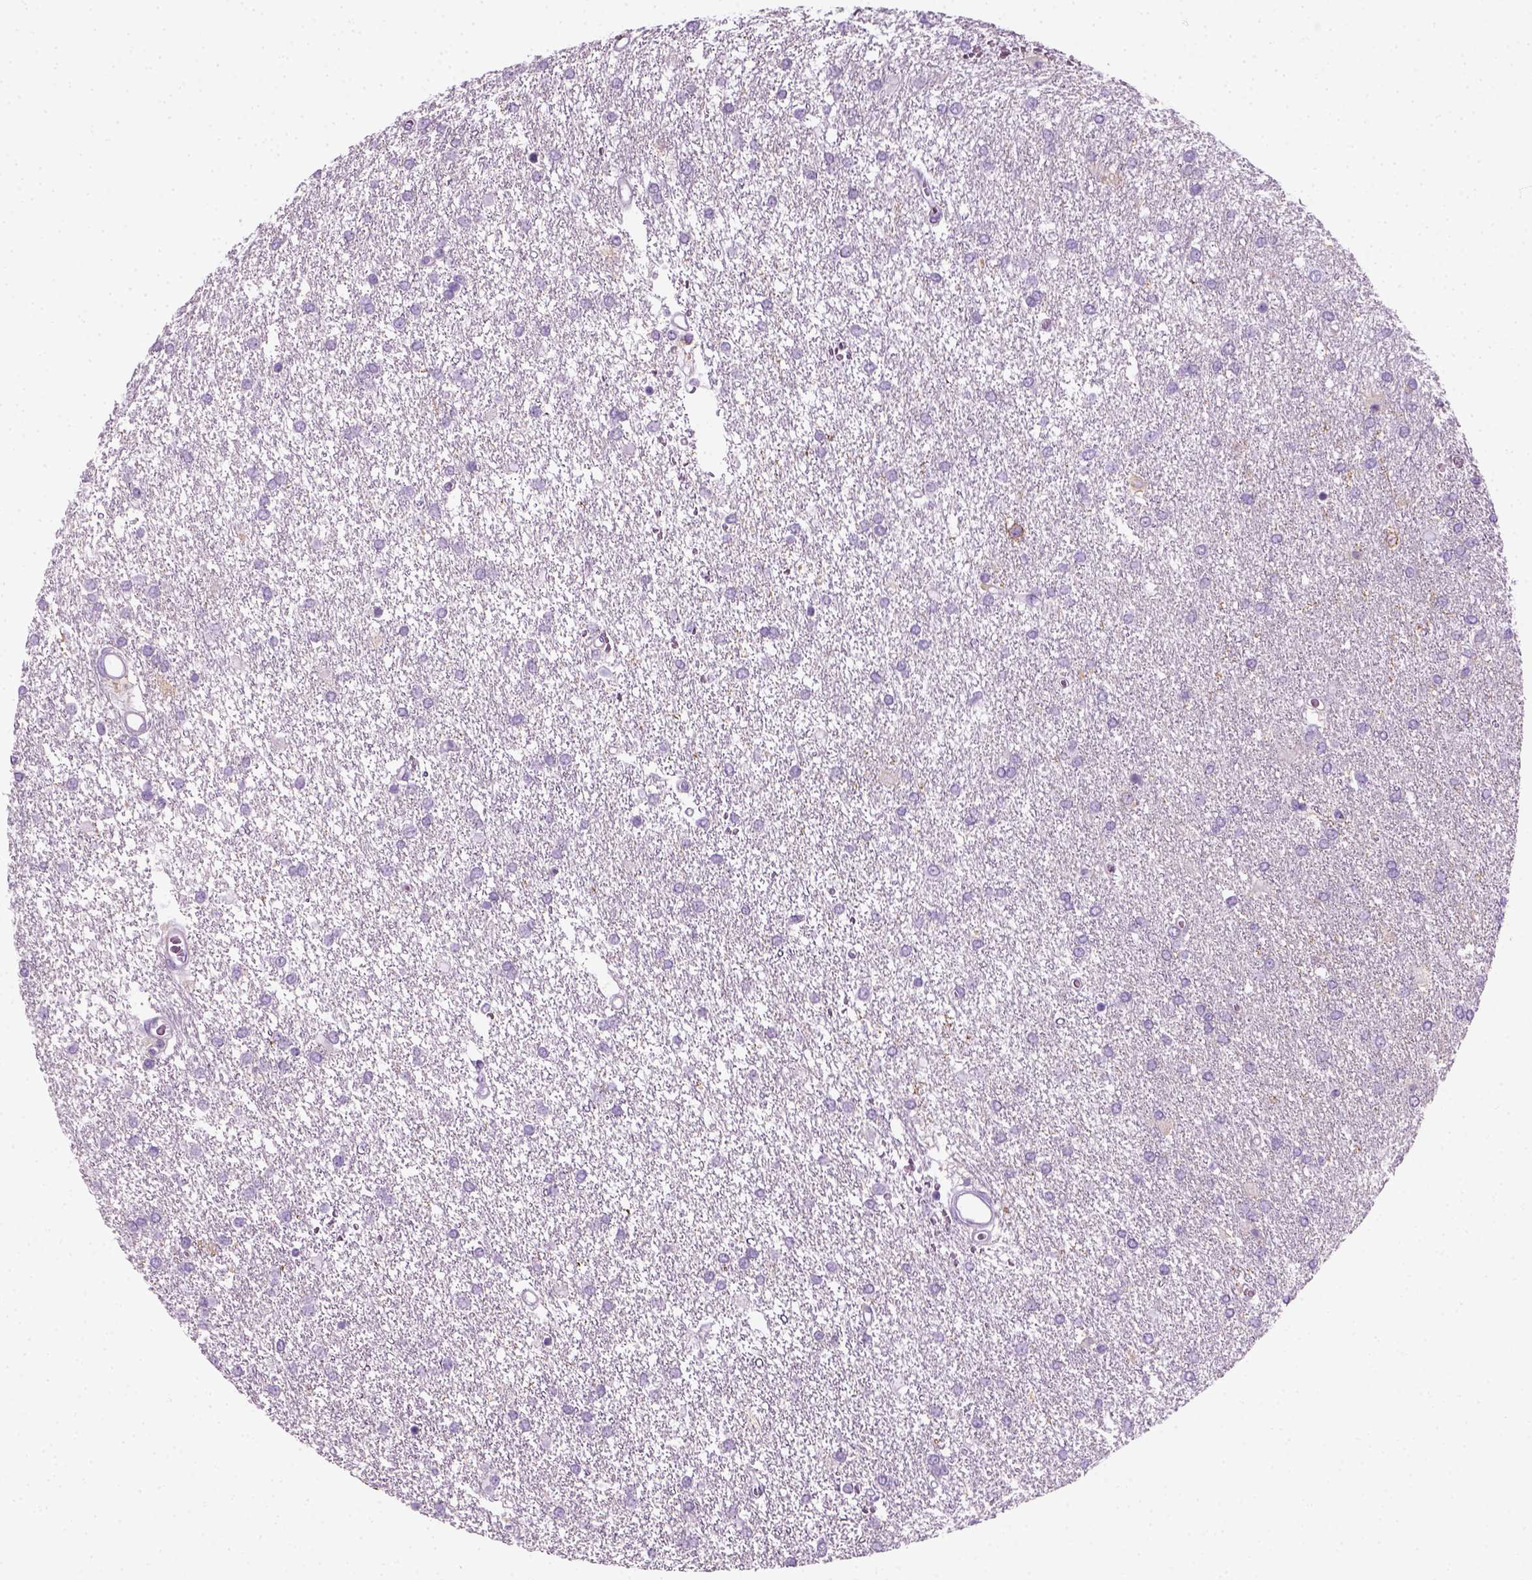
{"staining": {"intensity": "negative", "quantity": "none", "location": "none"}, "tissue": "glioma", "cell_type": "Tumor cells", "image_type": "cancer", "snomed": [{"axis": "morphology", "description": "Glioma, malignant, High grade"}, {"axis": "topography", "description": "Brain"}], "caption": "This is an IHC histopathology image of malignant glioma (high-grade). There is no staining in tumor cells.", "gene": "SLC12A5", "patient": {"sex": "female", "age": 61}}